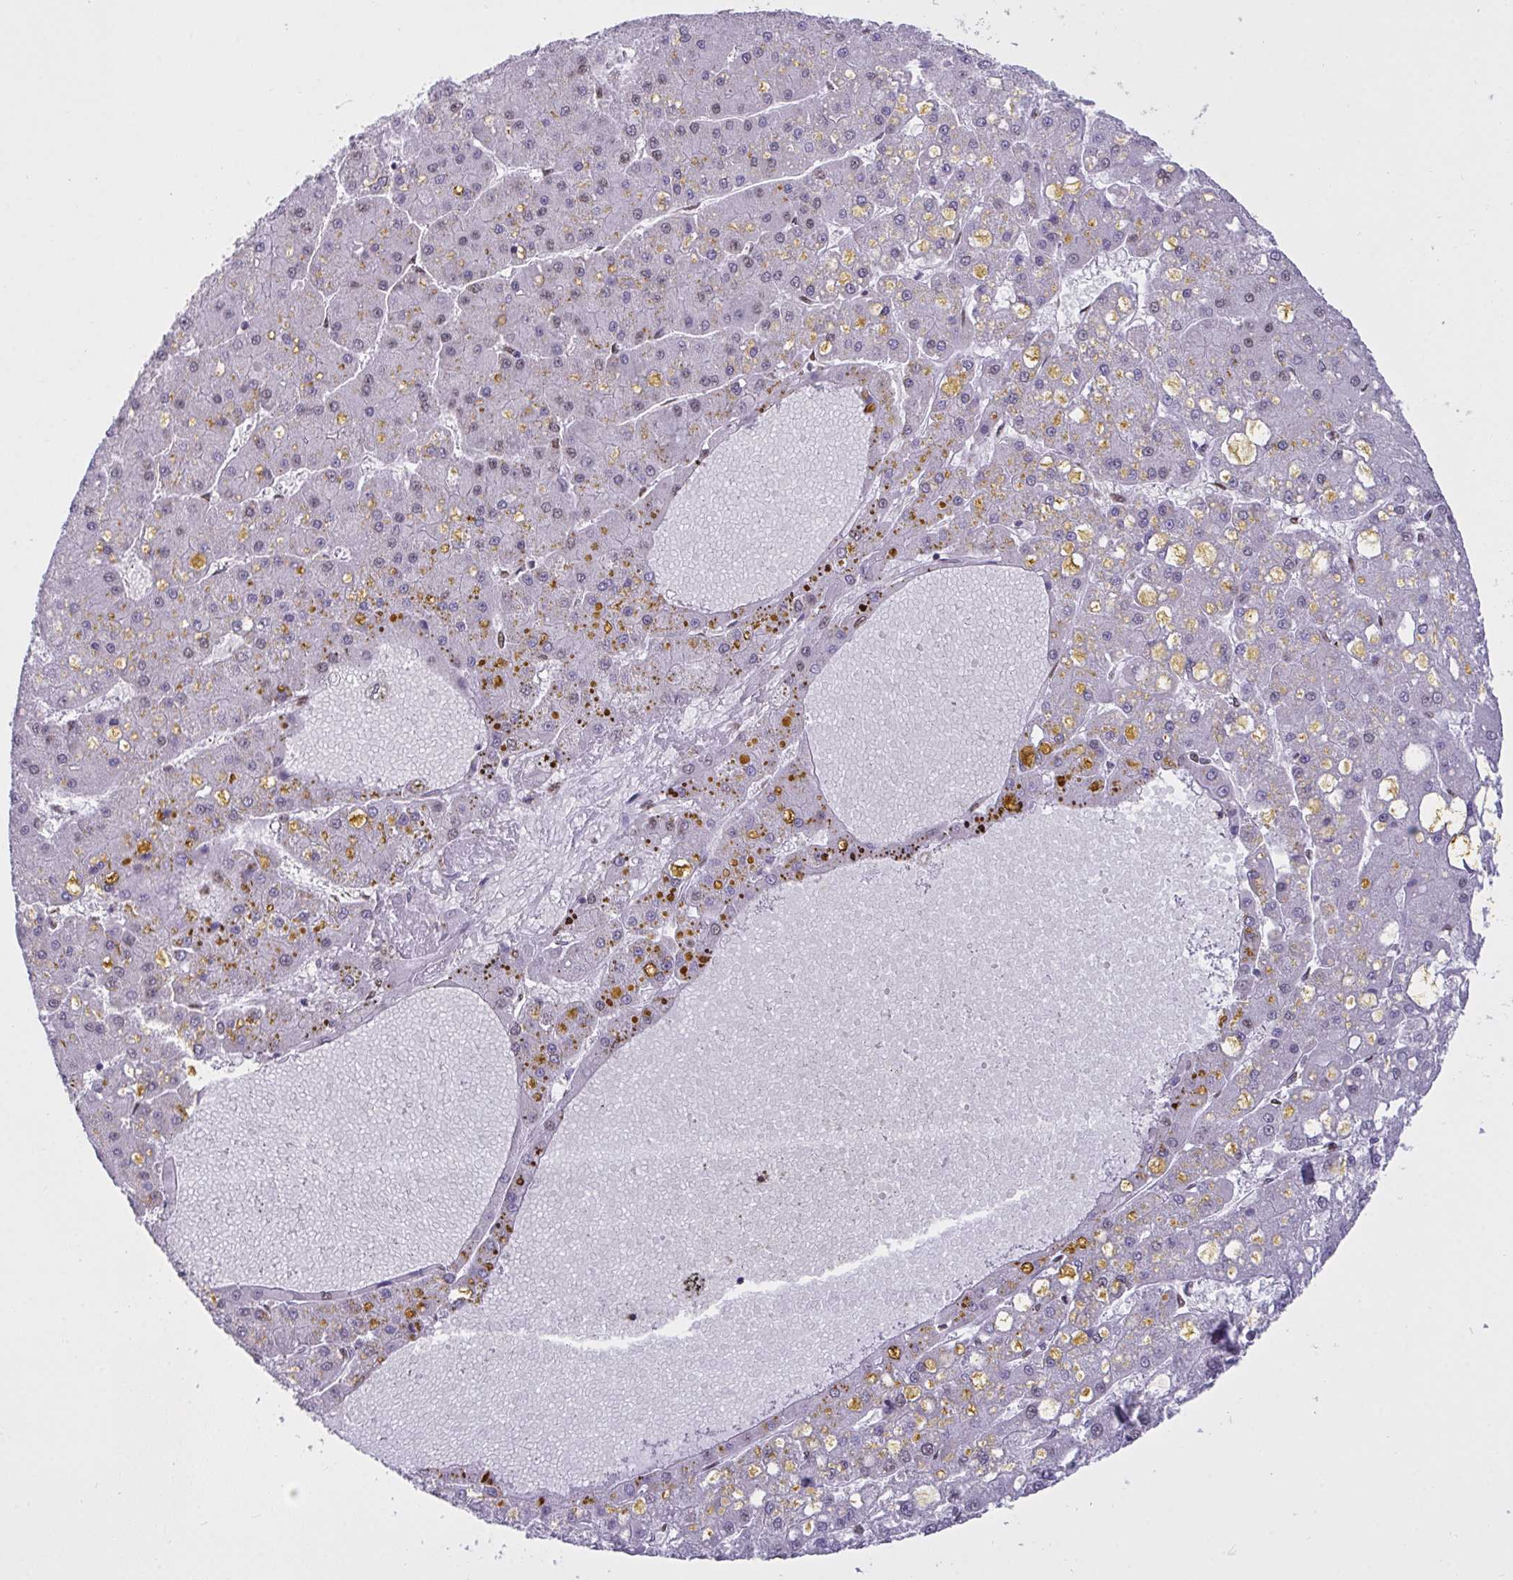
{"staining": {"intensity": "negative", "quantity": "none", "location": "none"}, "tissue": "liver cancer", "cell_type": "Tumor cells", "image_type": "cancer", "snomed": [{"axis": "morphology", "description": "Carcinoma, Hepatocellular, NOS"}, {"axis": "topography", "description": "Liver"}], "caption": "Tumor cells show no significant protein expression in liver hepatocellular carcinoma. (Stains: DAB (3,3'-diaminobenzidine) immunohistochemistry (IHC) with hematoxylin counter stain, Microscopy: brightfield microscopy at high magnification).", "gene": "SEMA6B", "patient": {"sex": "male", "age": 67}}